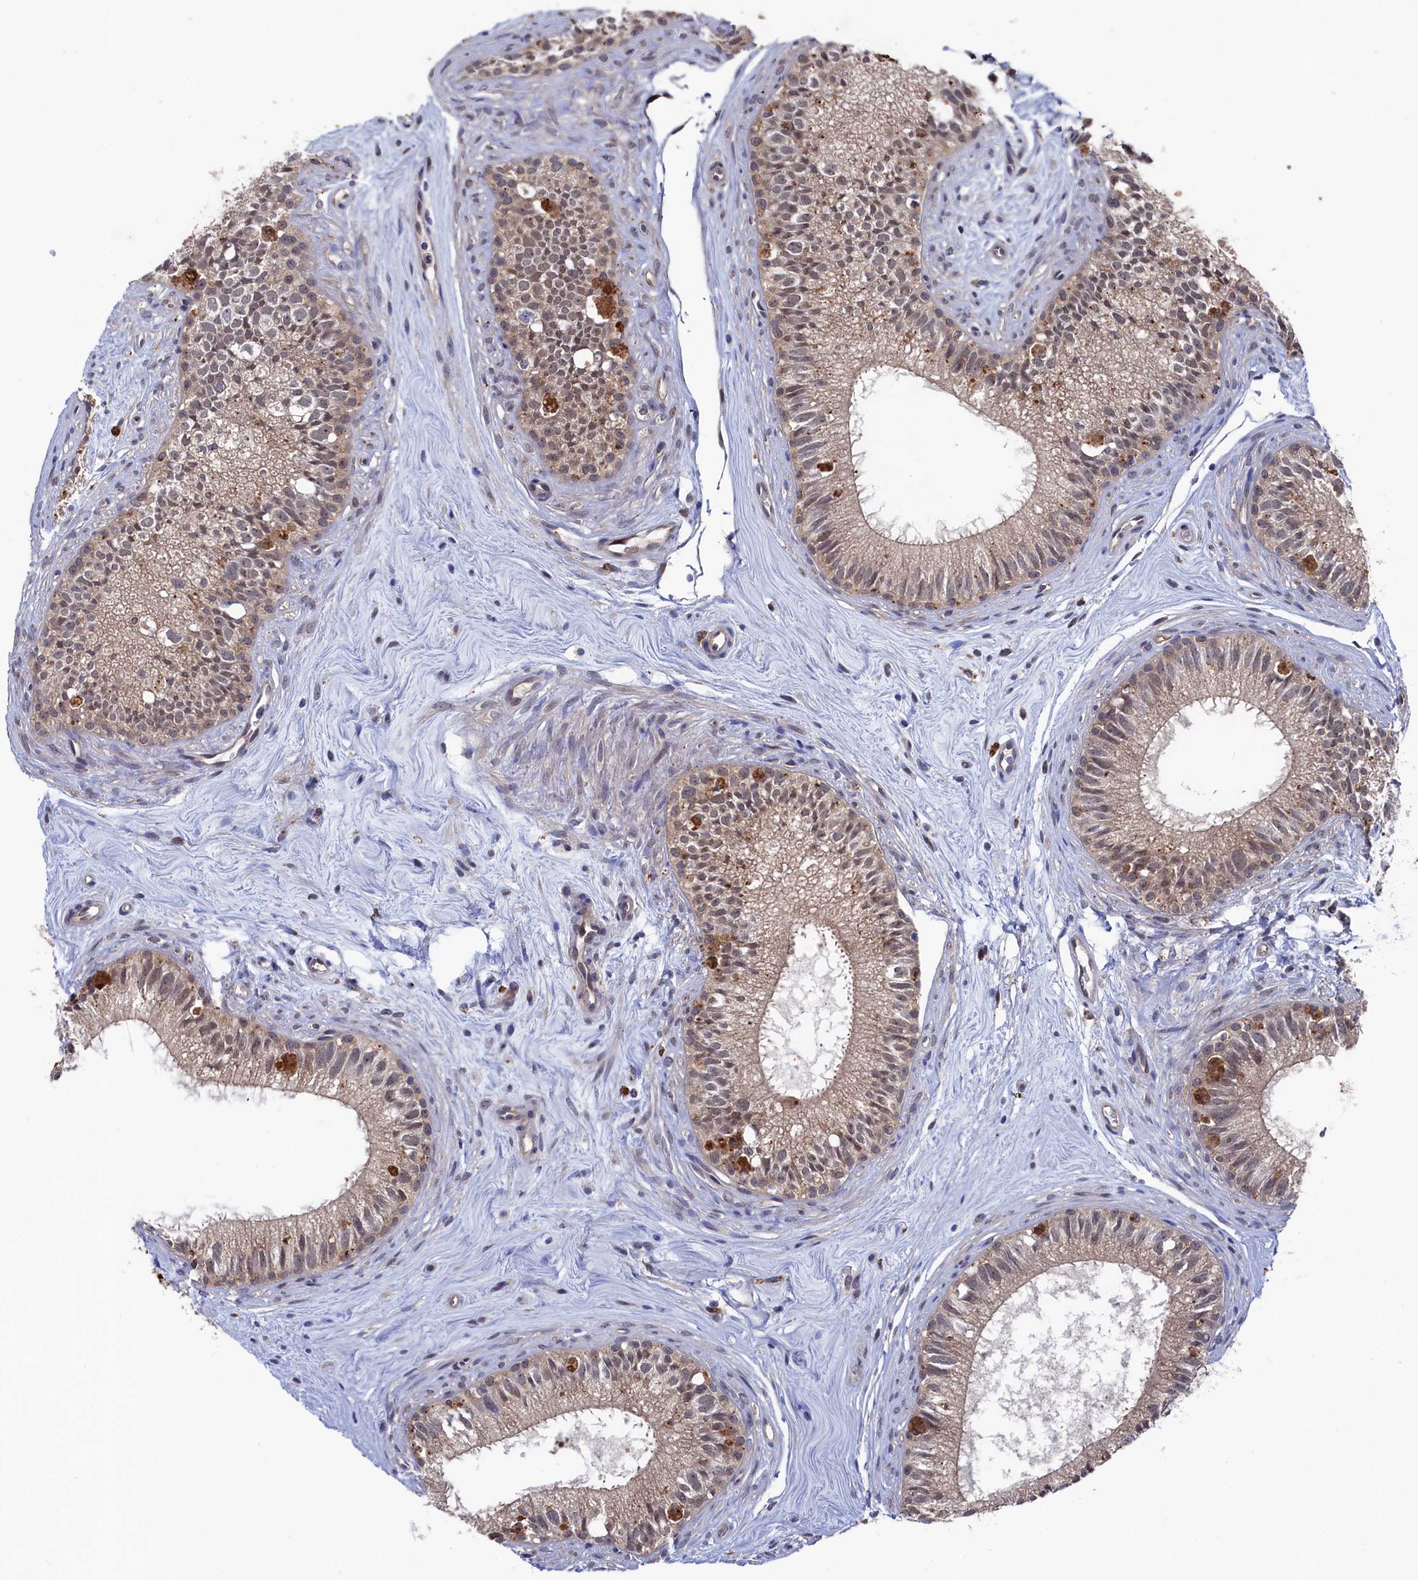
{"staining": {"intensity": "moderate", "quantity": ">75%", "location": "cytoplasmic/membranous,nuclear"}, "tissue": "epididymis", "cell_type": "Glandular cells", "image_type": "normal", "snomed": [{"axis": "morphology", "description": "Normal tissue, NOS"}, {"axis": "topography", "description": "Epididymis"}], "caption": "Glandular cells show medium levels of moderate cytoplasmic/membranous,nuclear staining in approximately >75% of cells in normal epididymis. (DAB (3,3'-diaminobenzidine) = brown stain, brightfield microscopy at high magnification).", "gene": "RNH1", "patient": {"sex": "male", "age": 71}}